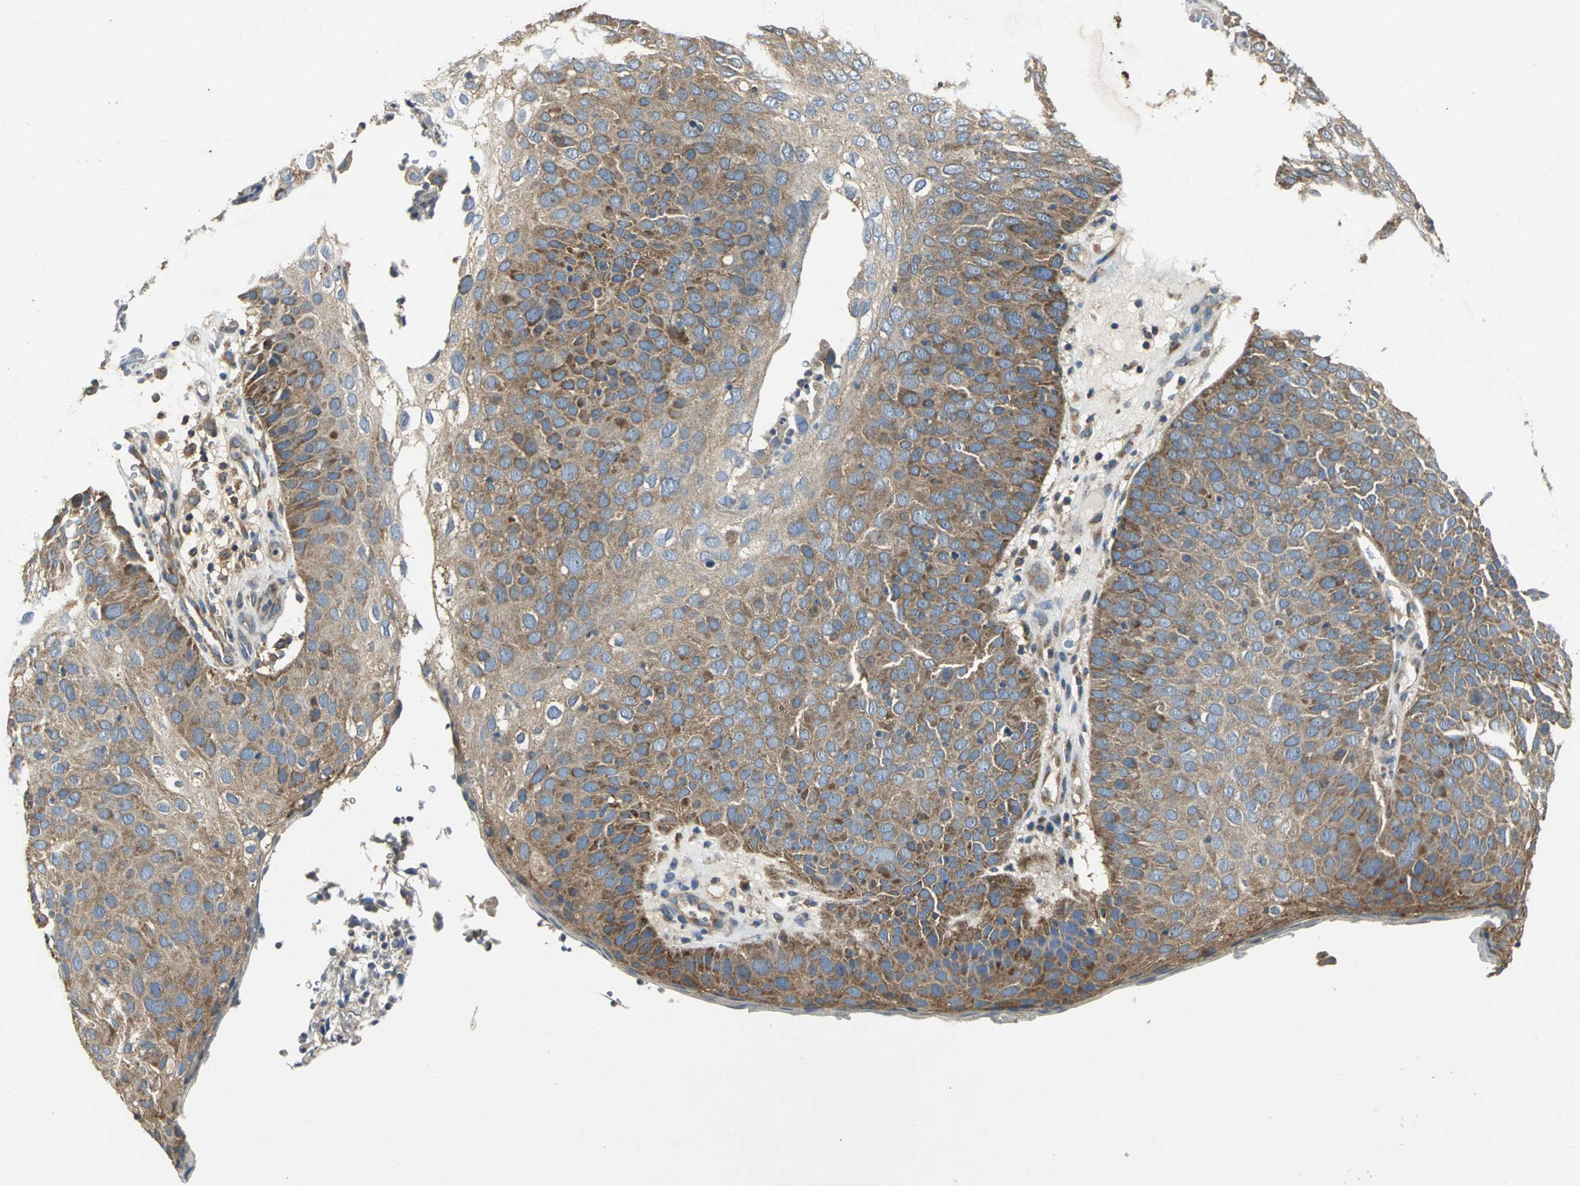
{"staining": {"intensity": "moderate", "quantity": ">75%", "location": "cytoplasmic/membranous"}, "tissue": "skin cancer", "cell_type": "Tumor cells", "image_type": "cancer", "snomed": [{"axis": "morphology", "description": "Squamous cell carcinoma, NOS"}, {"axis": "topography", "description": "Skin"}], "caption": "Brown immunohistochemical staining in squamous cell carcinoma (skin) demonstrates moderate cytoplasmic/membranous expression in about >75% of tumor cells.", "gene": "IRF3", "patient": {"sex": "male", "age": 87}}